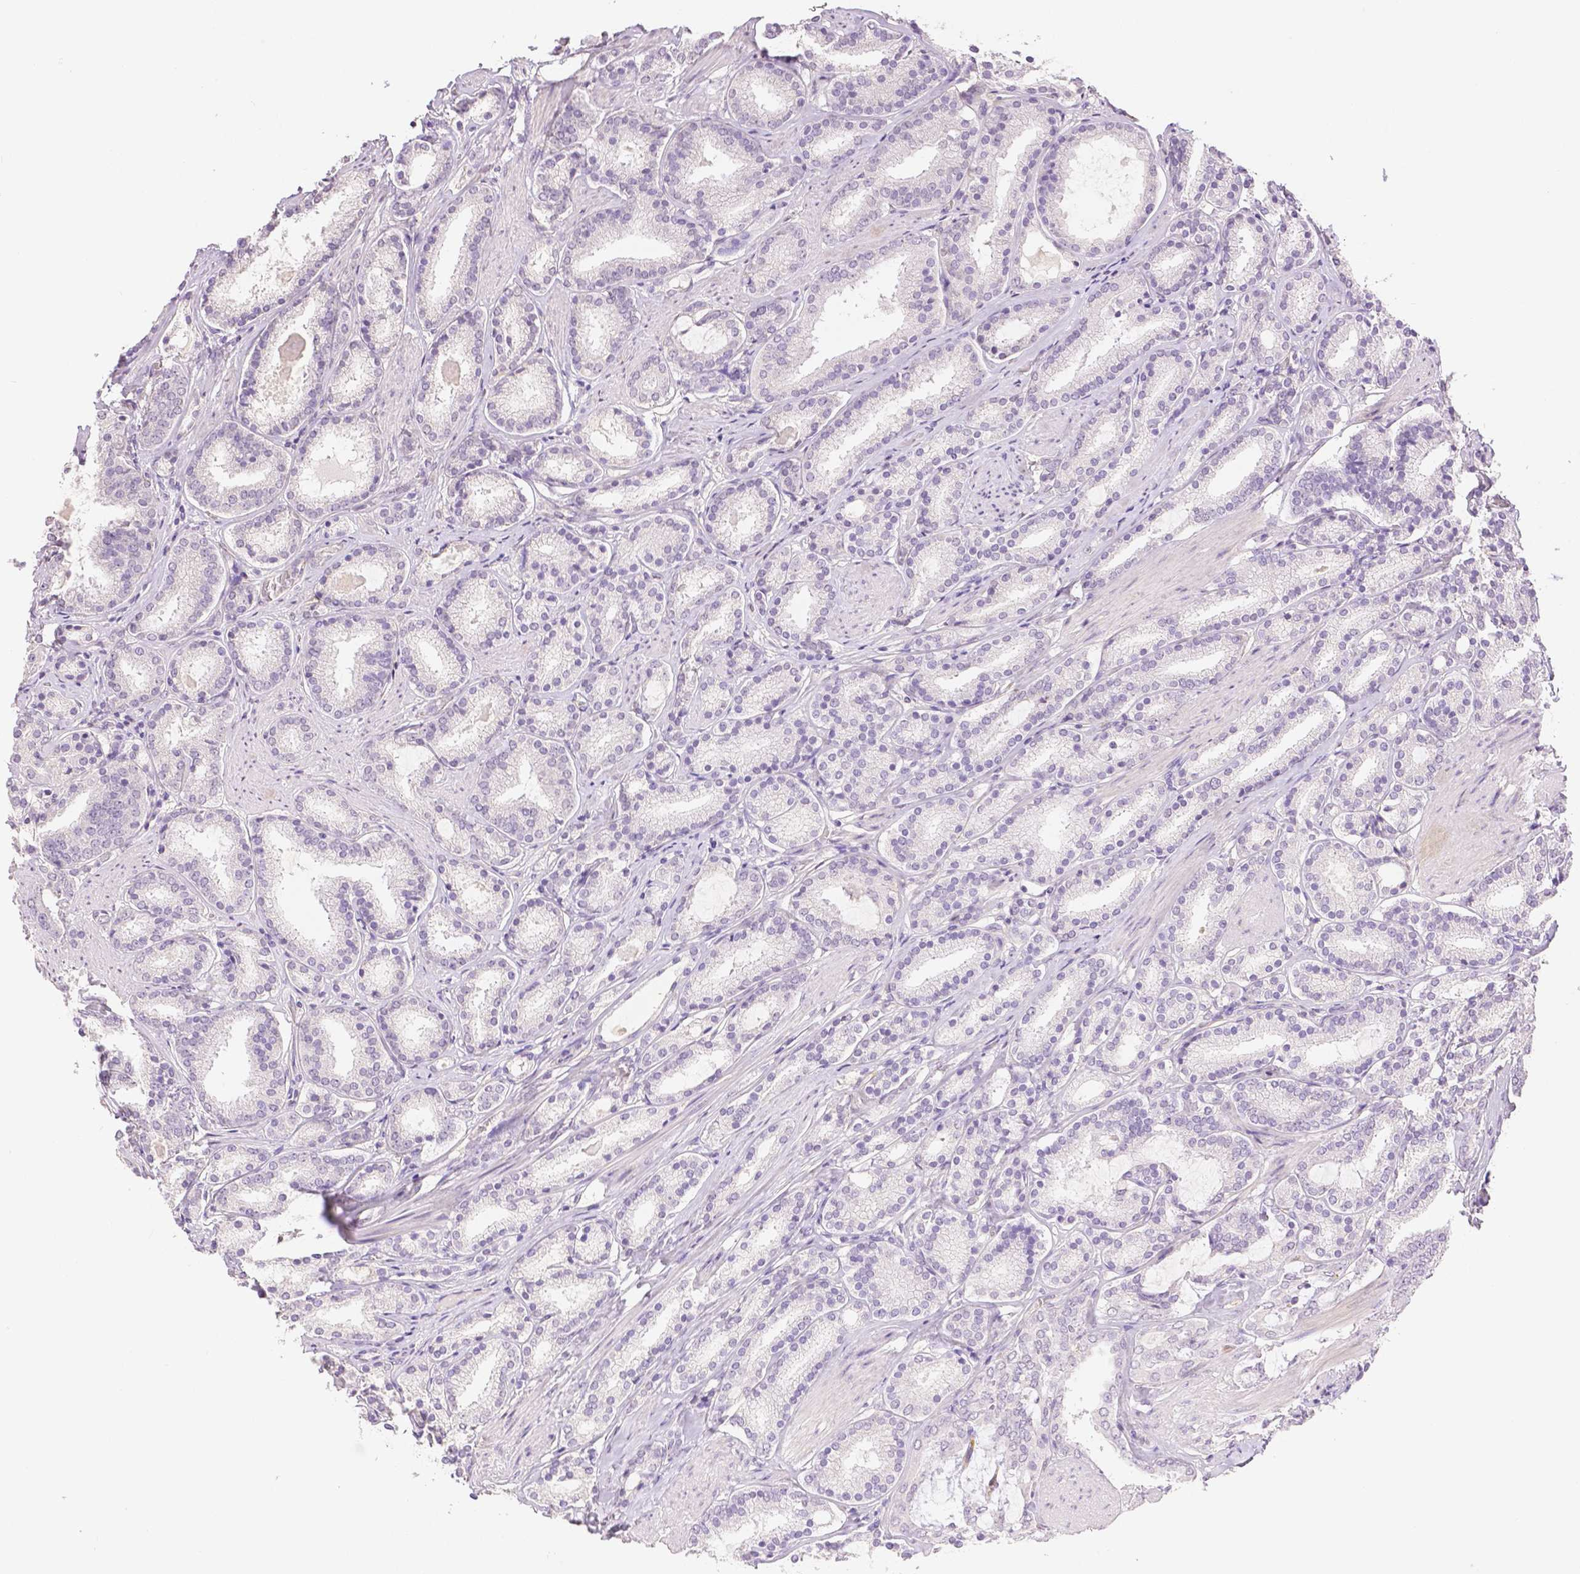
{"staining": {"intensity": "negative", "quantity": "none", "location": "none"}, "tissue": "prostate cancer", "cell_type": "Tumor cells", "image_type": "cancer", "snomed": [{"axis": "morphology", "description": "Adenocarcinoma, High grade"}, {"axis": "topography", "description": "Prostate"}], "caption": "An immunohistochemistry (IHC) histopathology image of prostate cancer (adenocarcinoma (high-grade)) is shown. There is no staining in tumor cells of prostate cancer (adenocarcinoma (high-grade)).", "gene": "THY1", "patient": {"sex": "male", "age": 63}}